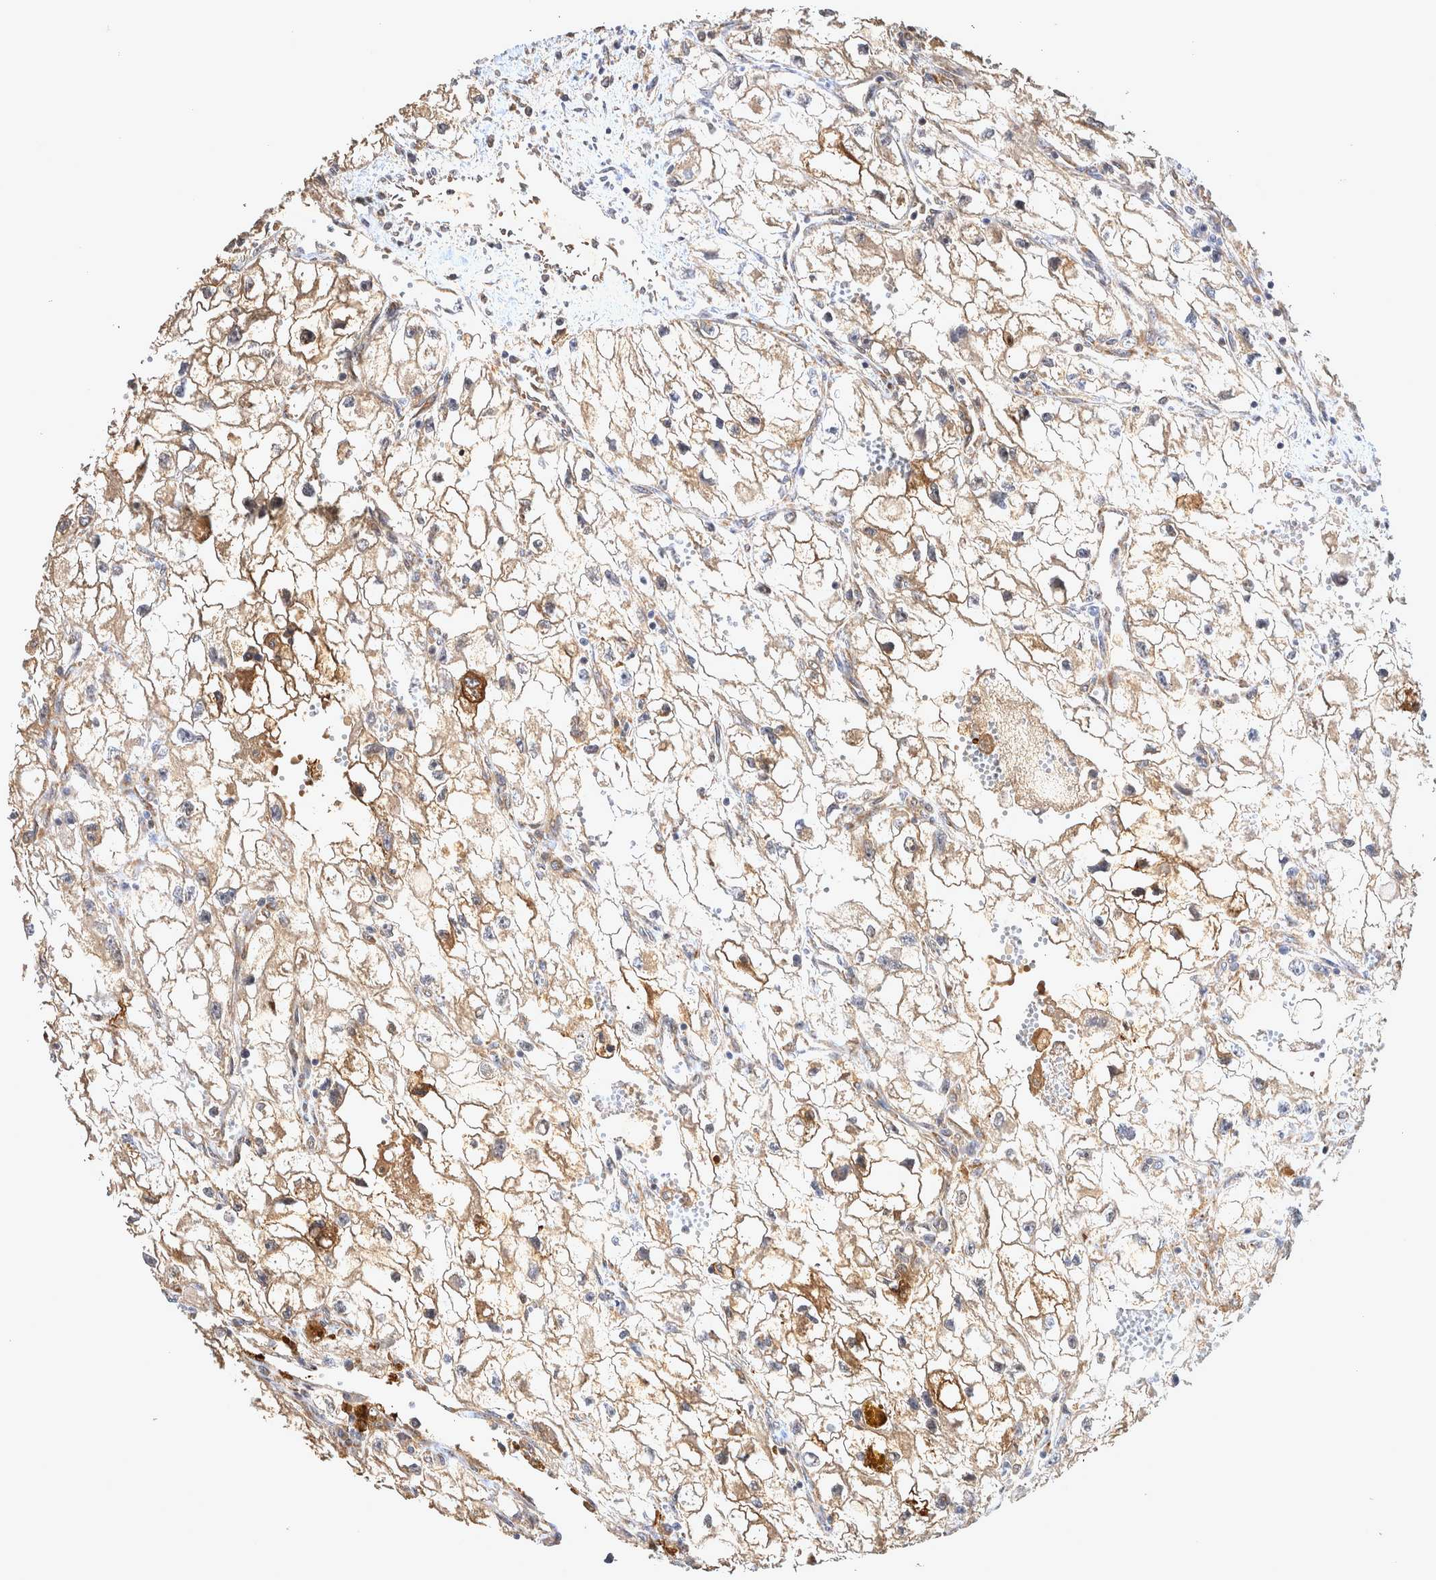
{"staining": {"intensity": "moderate", "quantity": "25%-75%", "location": "cytoplasmic/membranous"}, "tissue": "renal cancer", "cell_type": "Tumor cells", "image_type": "cancer", "snomed": [{"axis": "morphology", "description": "Adenocarcinoma, NOS"}, {"axis": "topography", "description": "Kidney"}], "caption": "An IHC histopathology image of neoplastic tissue is shown. Protein staining in brown shows moderate cytoplasmic/membranous positivity in renal adenocarcinoma within tumor cells.", "gene": "ATXN2", "patient": {"sex": "female", "age": 70}}